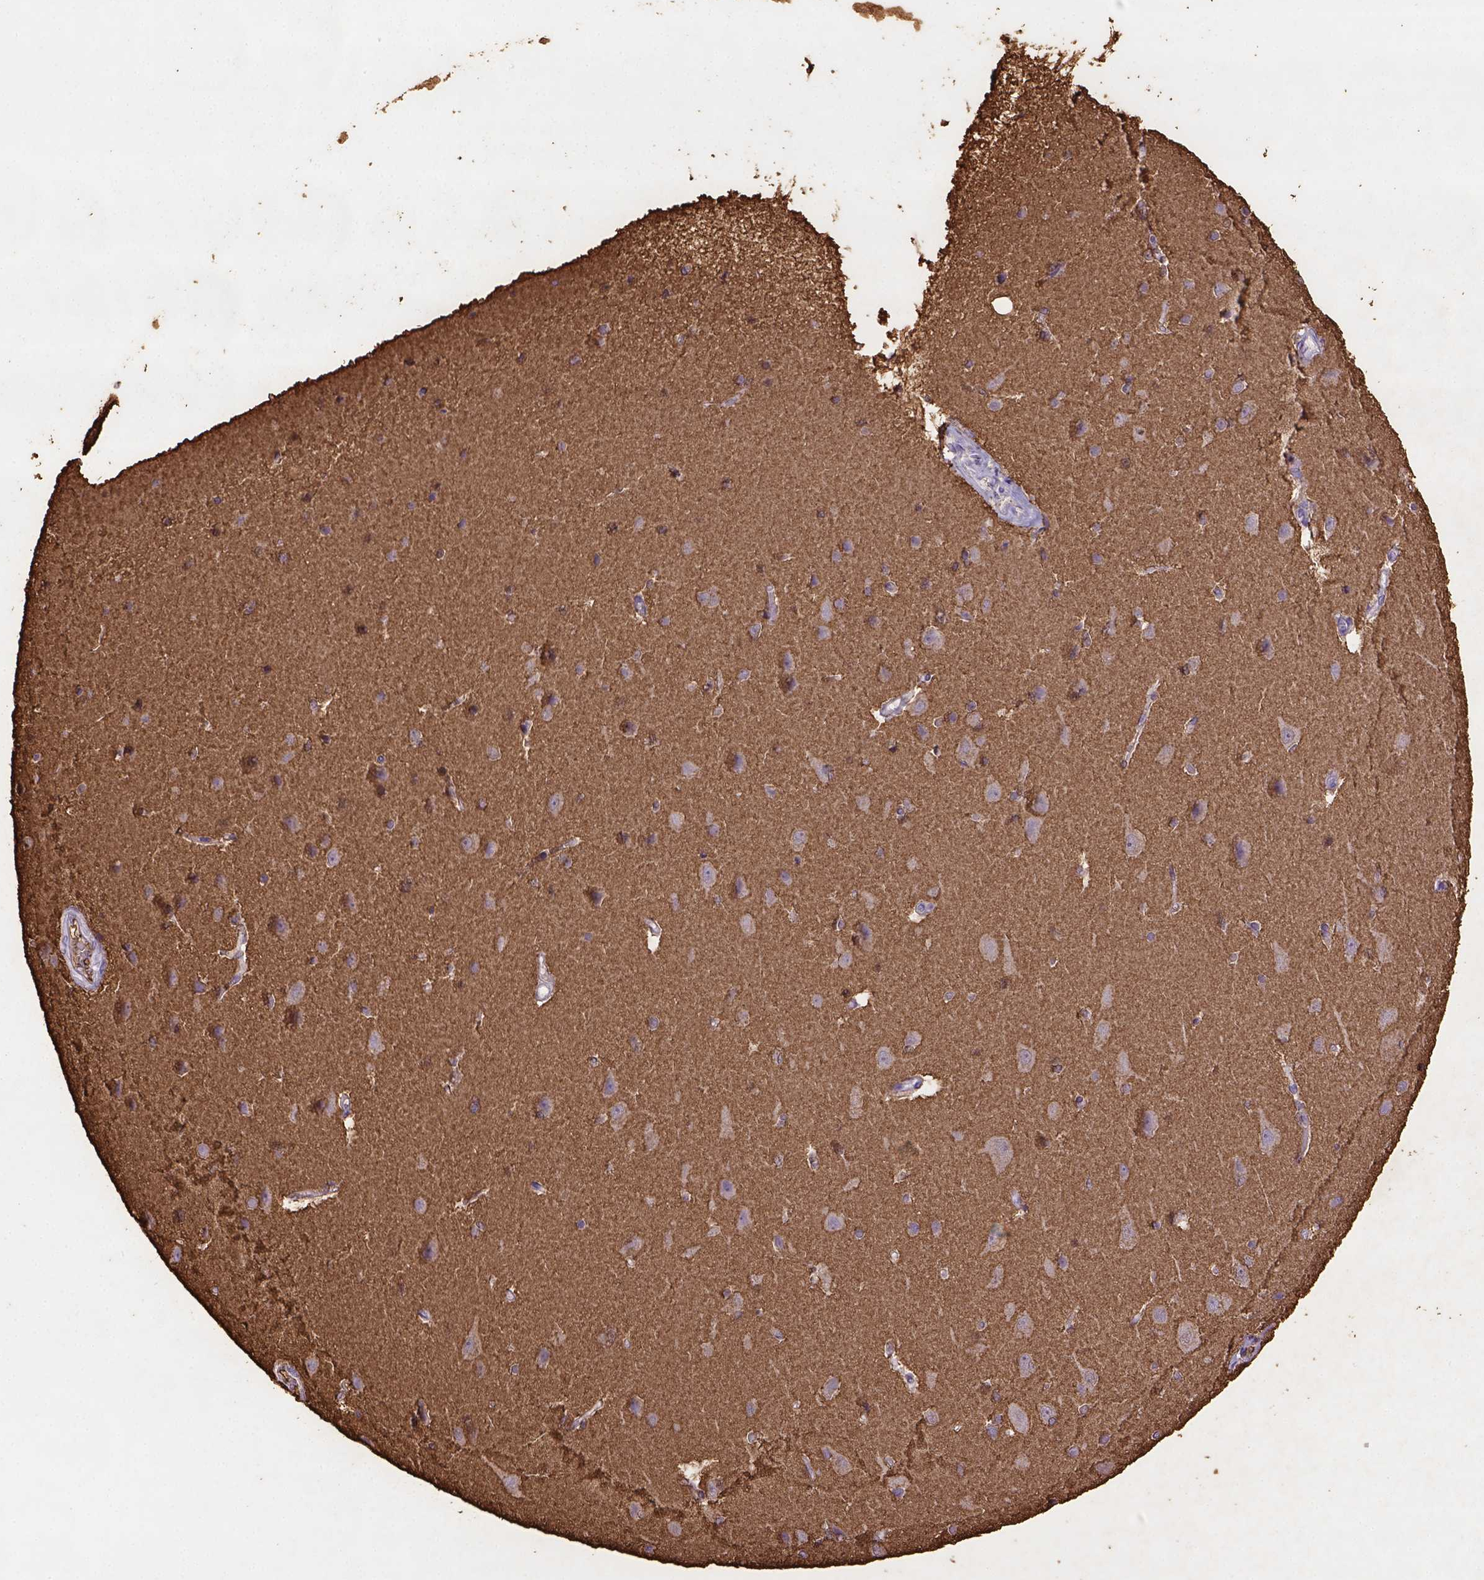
{"staining": {"intensity": "negative", "quantity": "none", "location": "none"}, "tissue": "cerebral cortex", "cell_type": "Endothelial cells", "image_type": "normal", "snomed": [{"axis": "morphology", "description": "Normal tissue, NOS"}, {"axis": "topography", "description": "Cerebral cortex"}], "caption": "This is a histopathology image of immunohistochemistry staining of benign cerebral cortex, which shows no staining in endothelial cells.", "gene": "B3GAT1", "patient": {"sex": "male", "age": 37}}